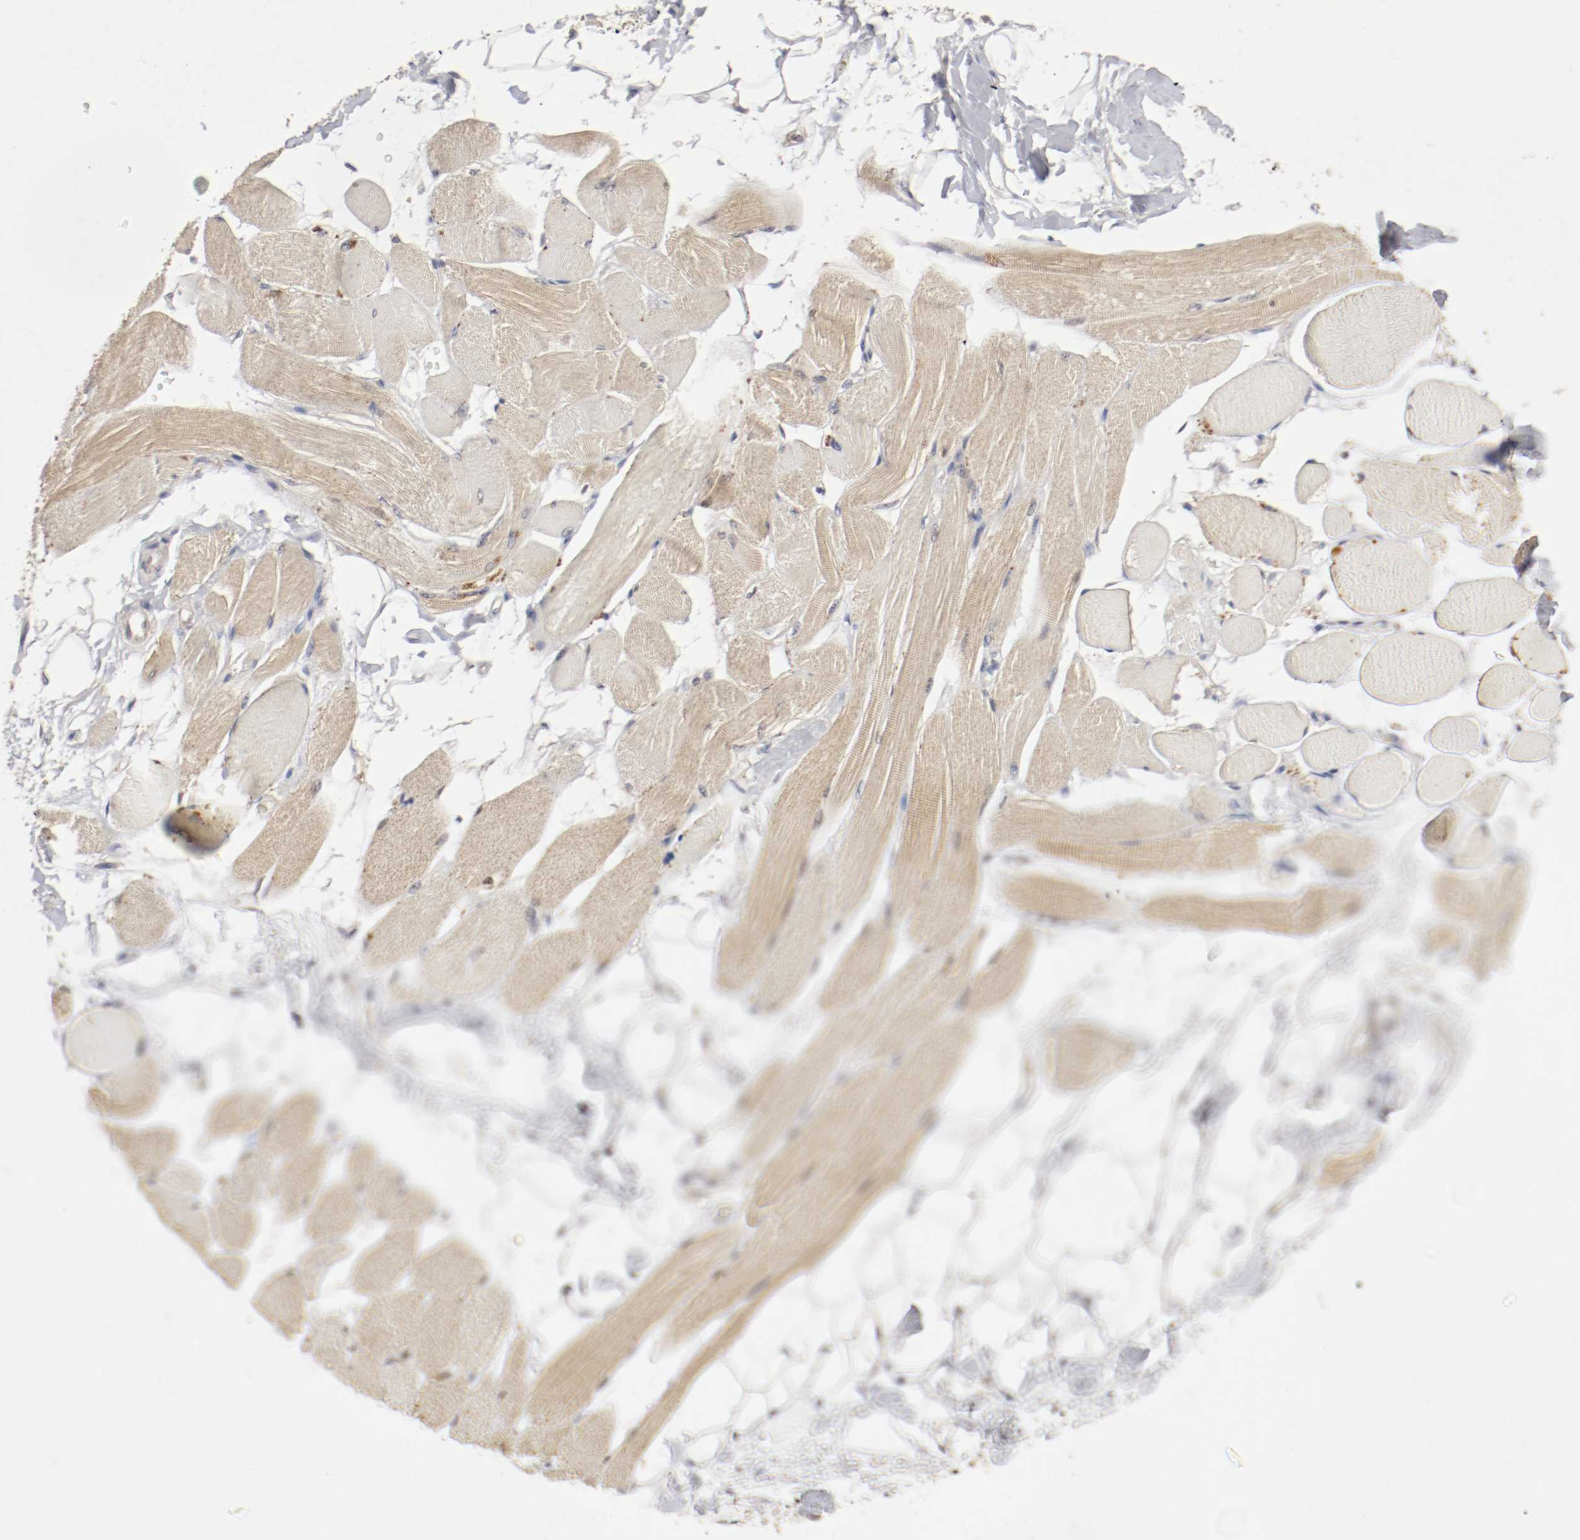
{"staining": {"intensity": "weak", "quantity": ">75%", "location": "cytoplasmic/membranous"}, "tissue": "skeletal muscle", "cell_type": "Myocytes", "image_type": "normal", "snomed": [{"axis": "morphology", "description": "Normal tissue, NOS"}, {"axis": "topography", "description": "Skeletal muscle"}, {"axis": "topography", "description": "Peripheral nerve tissue"}], "caption": "This image shows benign skeletal muscle stained with immunohistochemistry (IHC) to label a protein in brown. The cytoplasmic/membranous of myocytes show weak positivity for the protein. Nuclei are counter-stained blue.", "gene": "REN", "patient": {"sex": "female", "age": 84}}